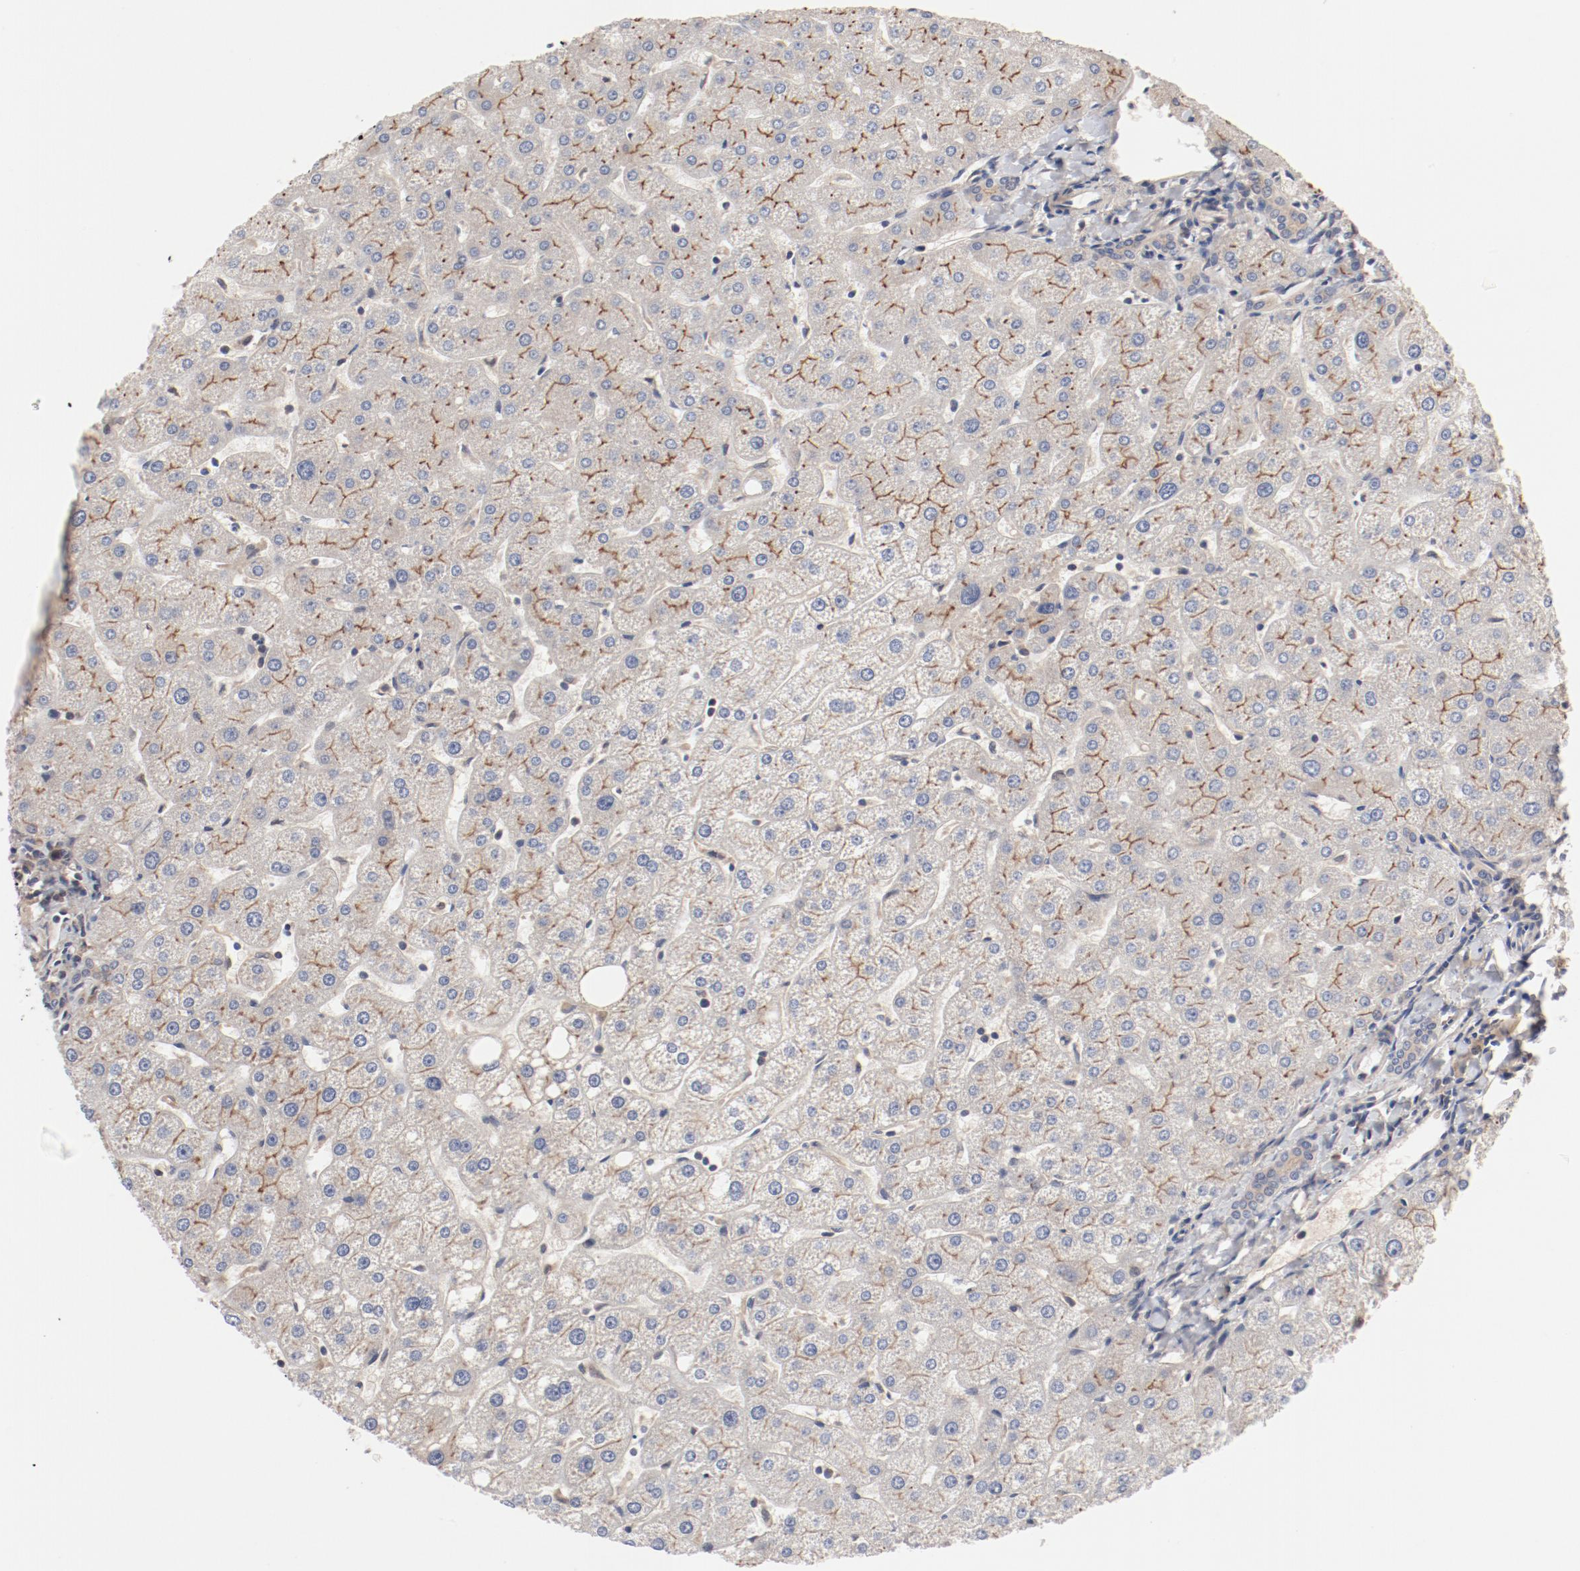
{"staining": {"intensity": "negative", "quantity": "none", "location": "none"}, "tissue": "liver", "cell_type": "Cholangiocytes", "image_type": "normal", "snomed": [{"axis": "morphology", "description": "Normal tissue, NOS"}, {"axis": "topography", "description": "Liver"}], "caption": "The photomicrograph displays no significant expression in cholangiocytes of liver. (Immunohistochemistry (ihc), brightfield microscopy, high magnification).", "gene": "PITPNM2", "patient": {"sex": "male", "age": 67}}